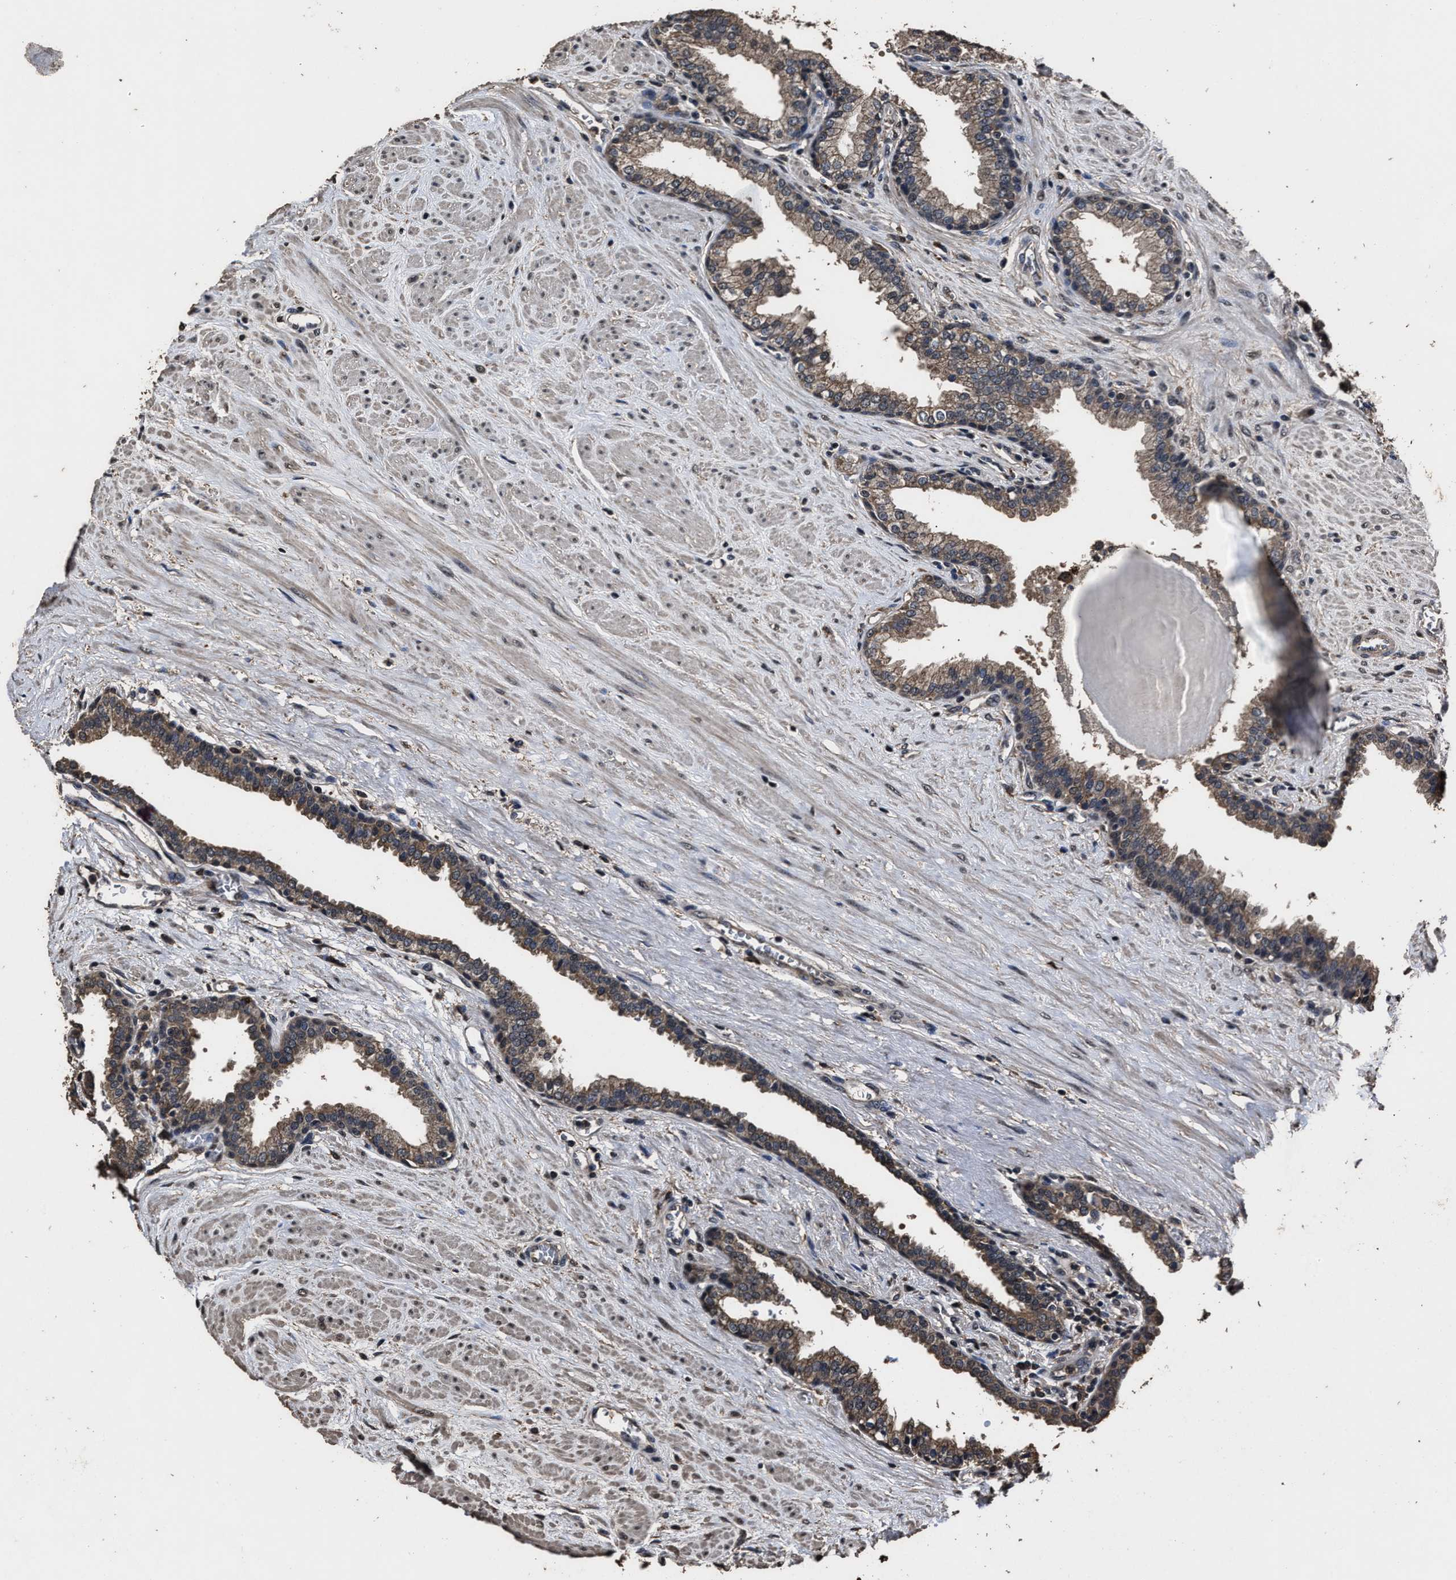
{"staining": {"intensity": "moderate", "quantity": ">75%", "location": "cytoplasmic/membranous"}, "tissue": "prostate", "cell_type": "Glandular cells", "image_type": "normal", "snomed": [{"axis": "morphology", "description": "Normal tissue, NOS"}, {"axis": "topography", "description": "Prostate"}], "caption": "Brown immunohistochemical staining in unremarkable human prostate shows moderate cytoplasmic/membranous positivity in about >75% of glandular cells. (DAB (3,3'-diaminobenzidine) = brown stain, brightfield microscopy at high magnification).", "gene": "RSBN1L", "patient": {"sex": "male", "age": 51}}